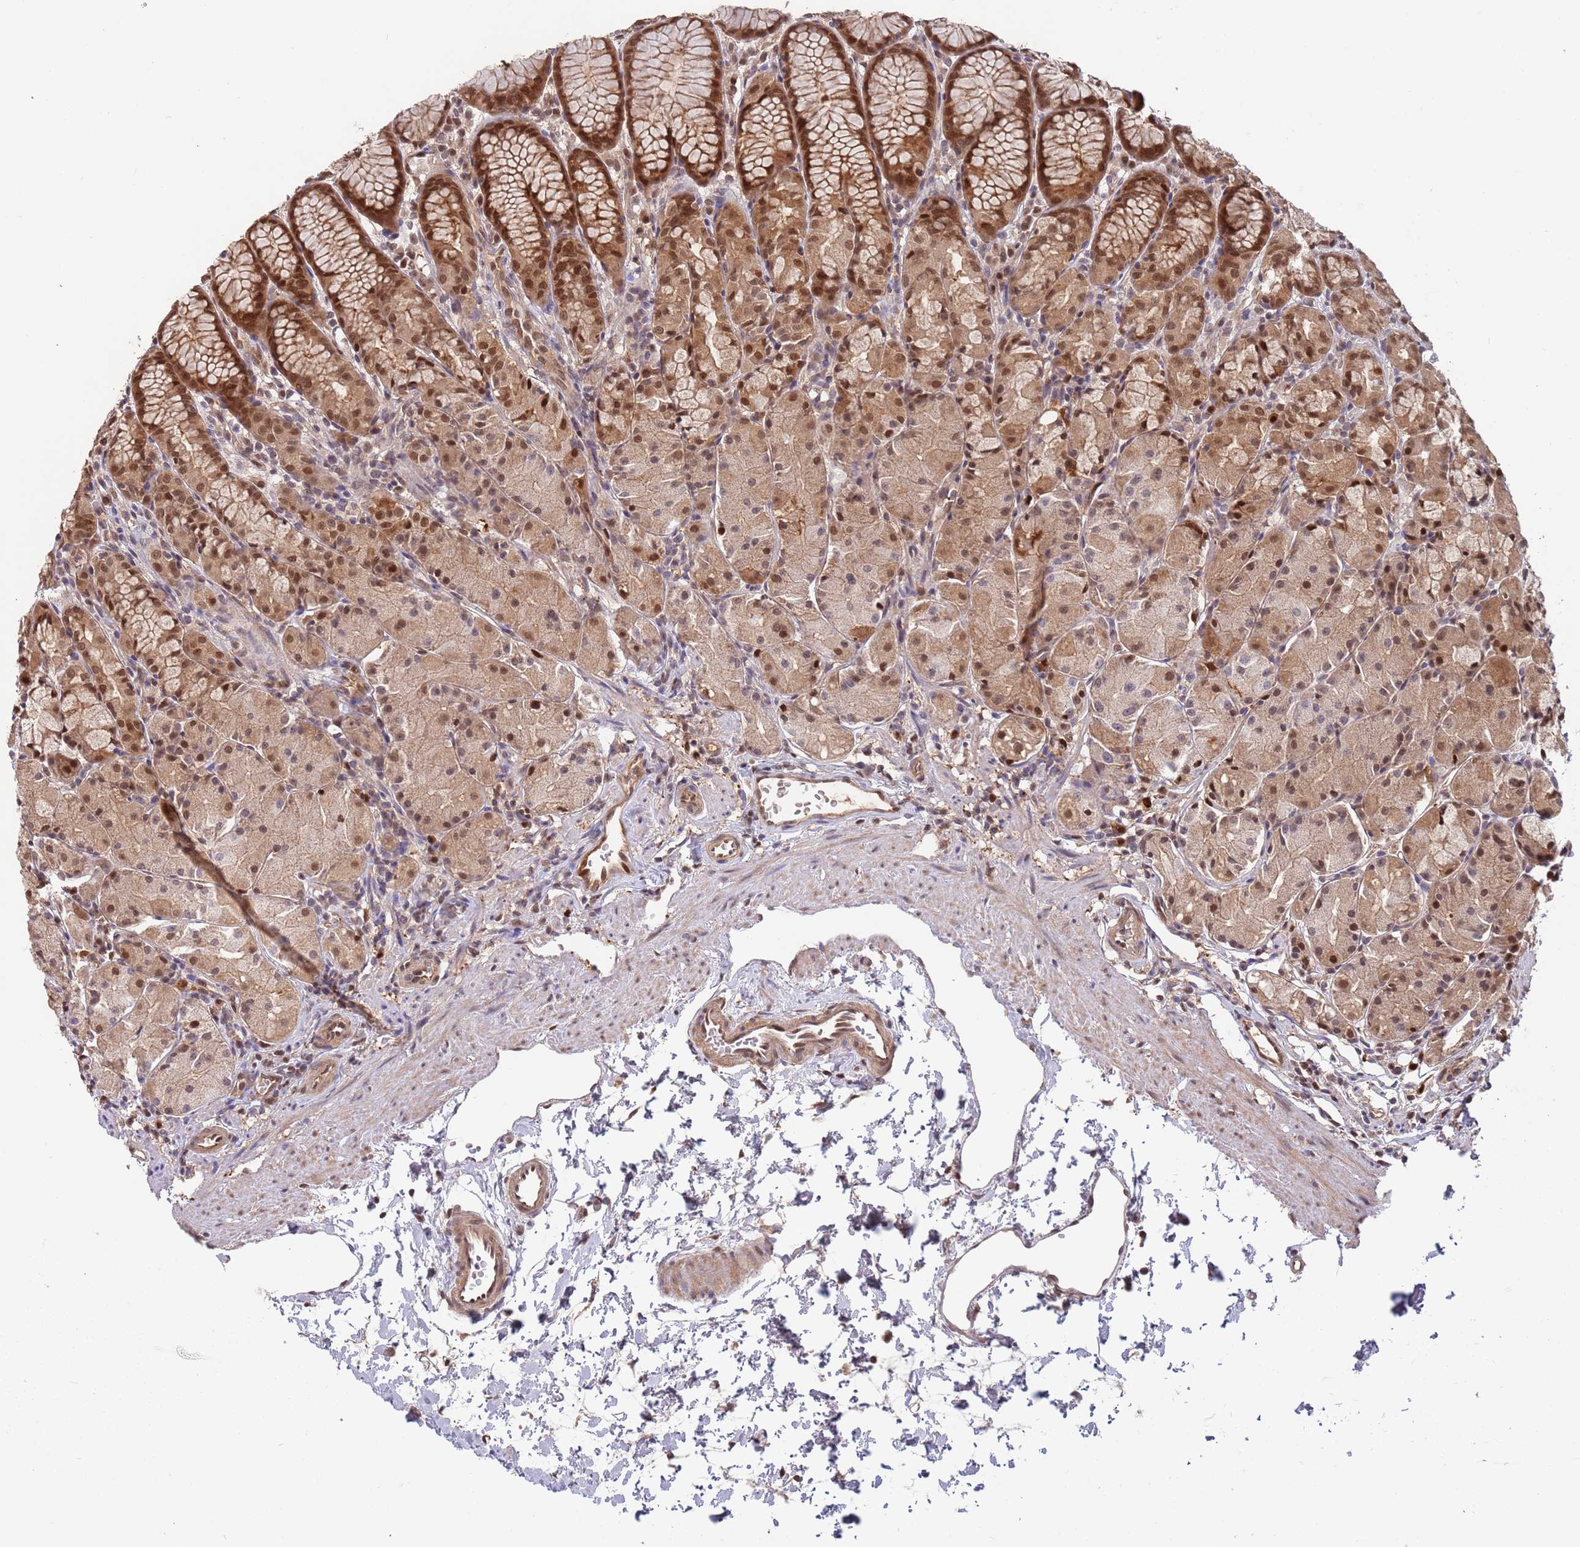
{"staining": {"intensity": "moderate", "quantity": ">75%", "location": "cytoplasmic/membranous,nuclear"}, "tissue": "stomach", "cell_type": "Glandular cells", "image_type": "normal", "snomed": [{"axis": "morphology", "description": "Normal tissue, NOS"}, {"axis": "topography", "description": "Stomach, upper"}], "caption": "Immunohistochemistry (IHC) image of normal stomach: human stomach stained using immunohistochemistry (IHC) displays medium levels of moderate protein expression localized specifically in the cytoplasmic/membranous,nuclear of glandular cells, appearing as a cytoplasmic/membranous,nuclear brown color.", "gene": "SALL1", "patient": {"sex": "male", "age": 47}}